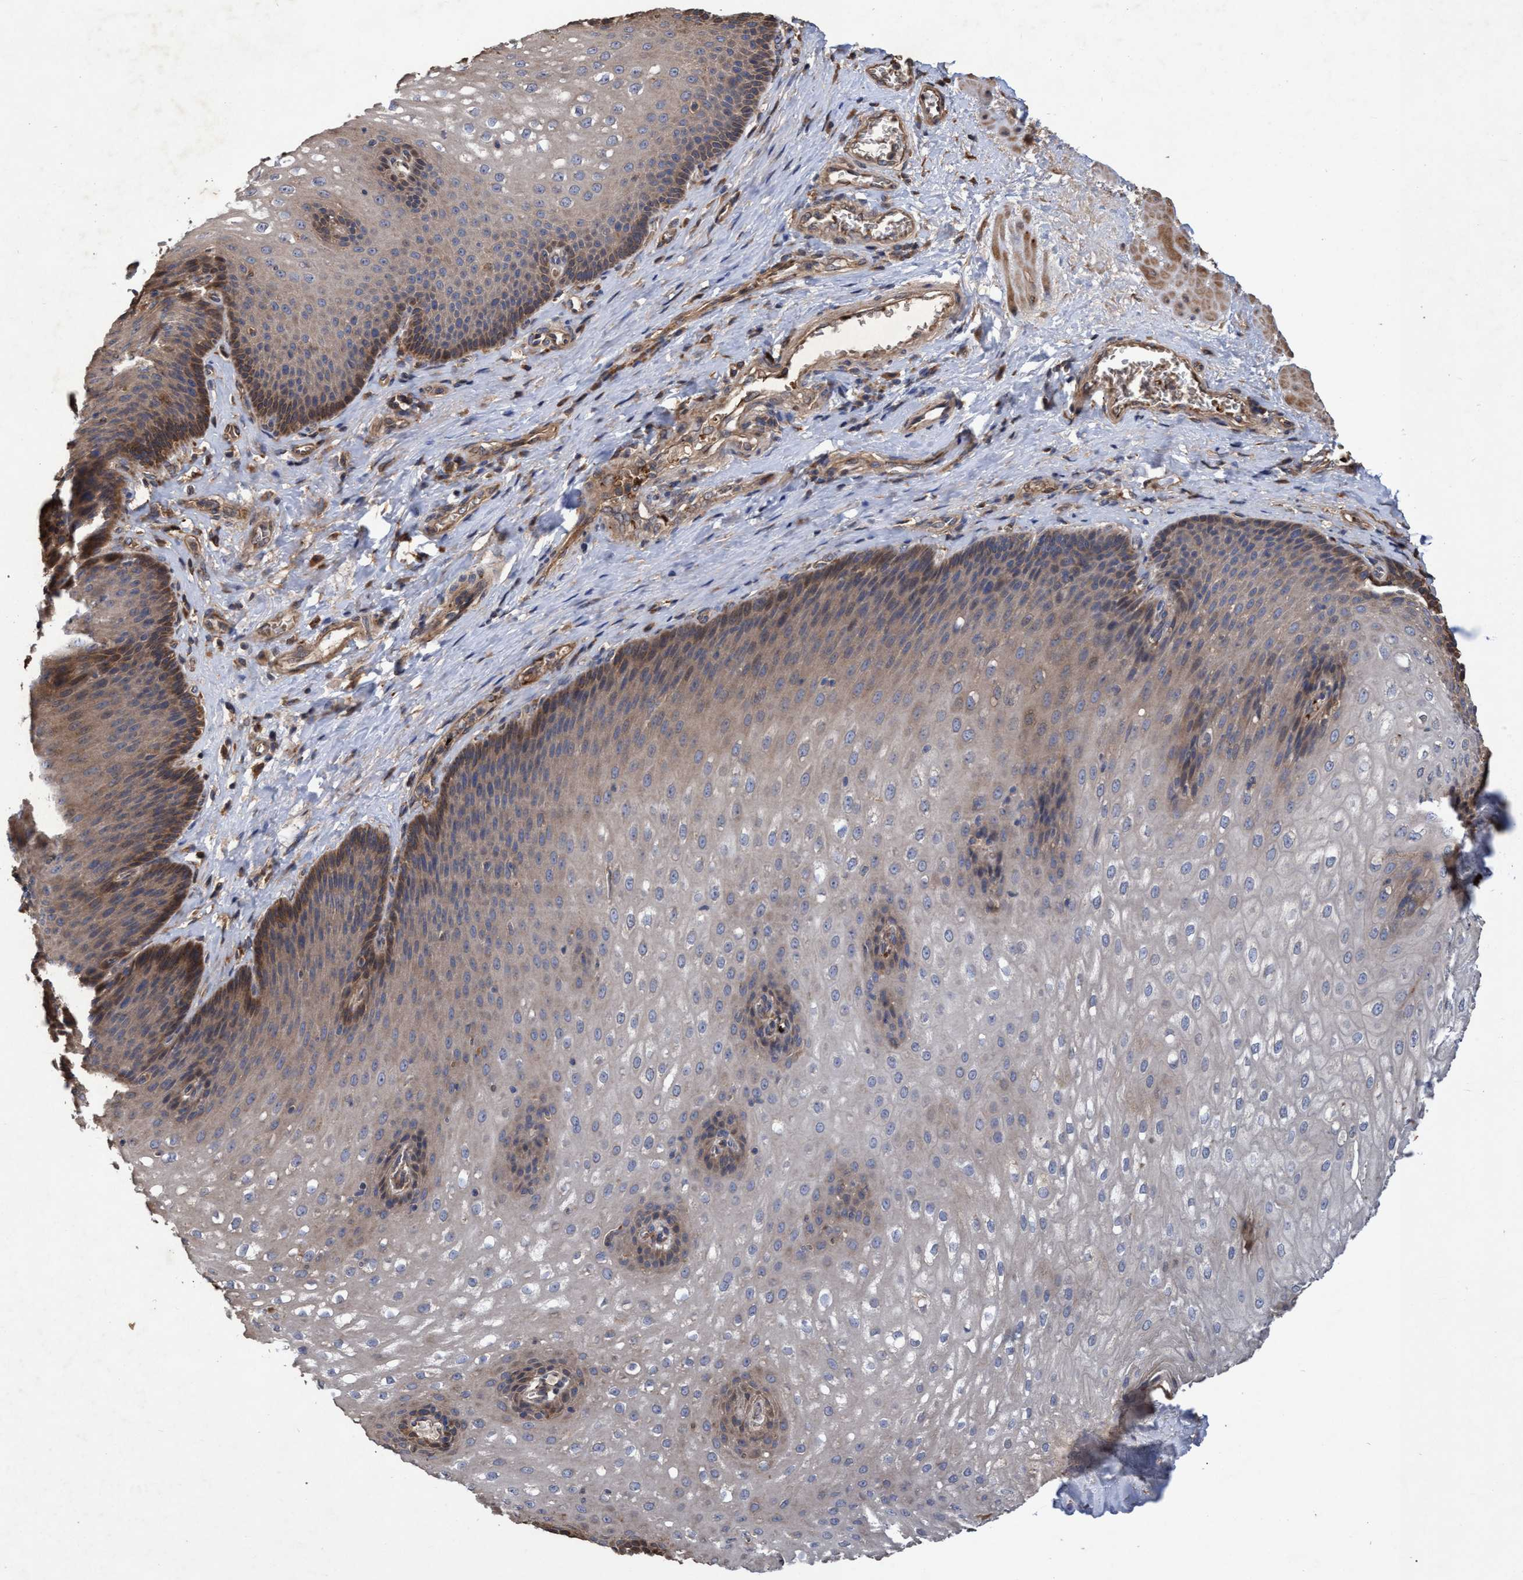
{"staining": {"intensity": "moderate", "quantity": "25%-75%", "location": "cytoplasmic/membranous"}, "tissue": "esophagus", "cell_type": "Squamous epithelial cells", "image_type": "normal", "snomed": [{"axis": "morphology", "description": "Normal tissue, NOS"}, {"axis": "topography", "description": "Esophagus"}], "caption": "Protein analysis of normal esophagus demonstrates moderate cytoplasmic/membranous expression in about 25%-75% of squamous epithelial cells. Nuclei are stained in blue.", "gene": "CHMP6", "patient": {"sex": "male", "age": 48}}